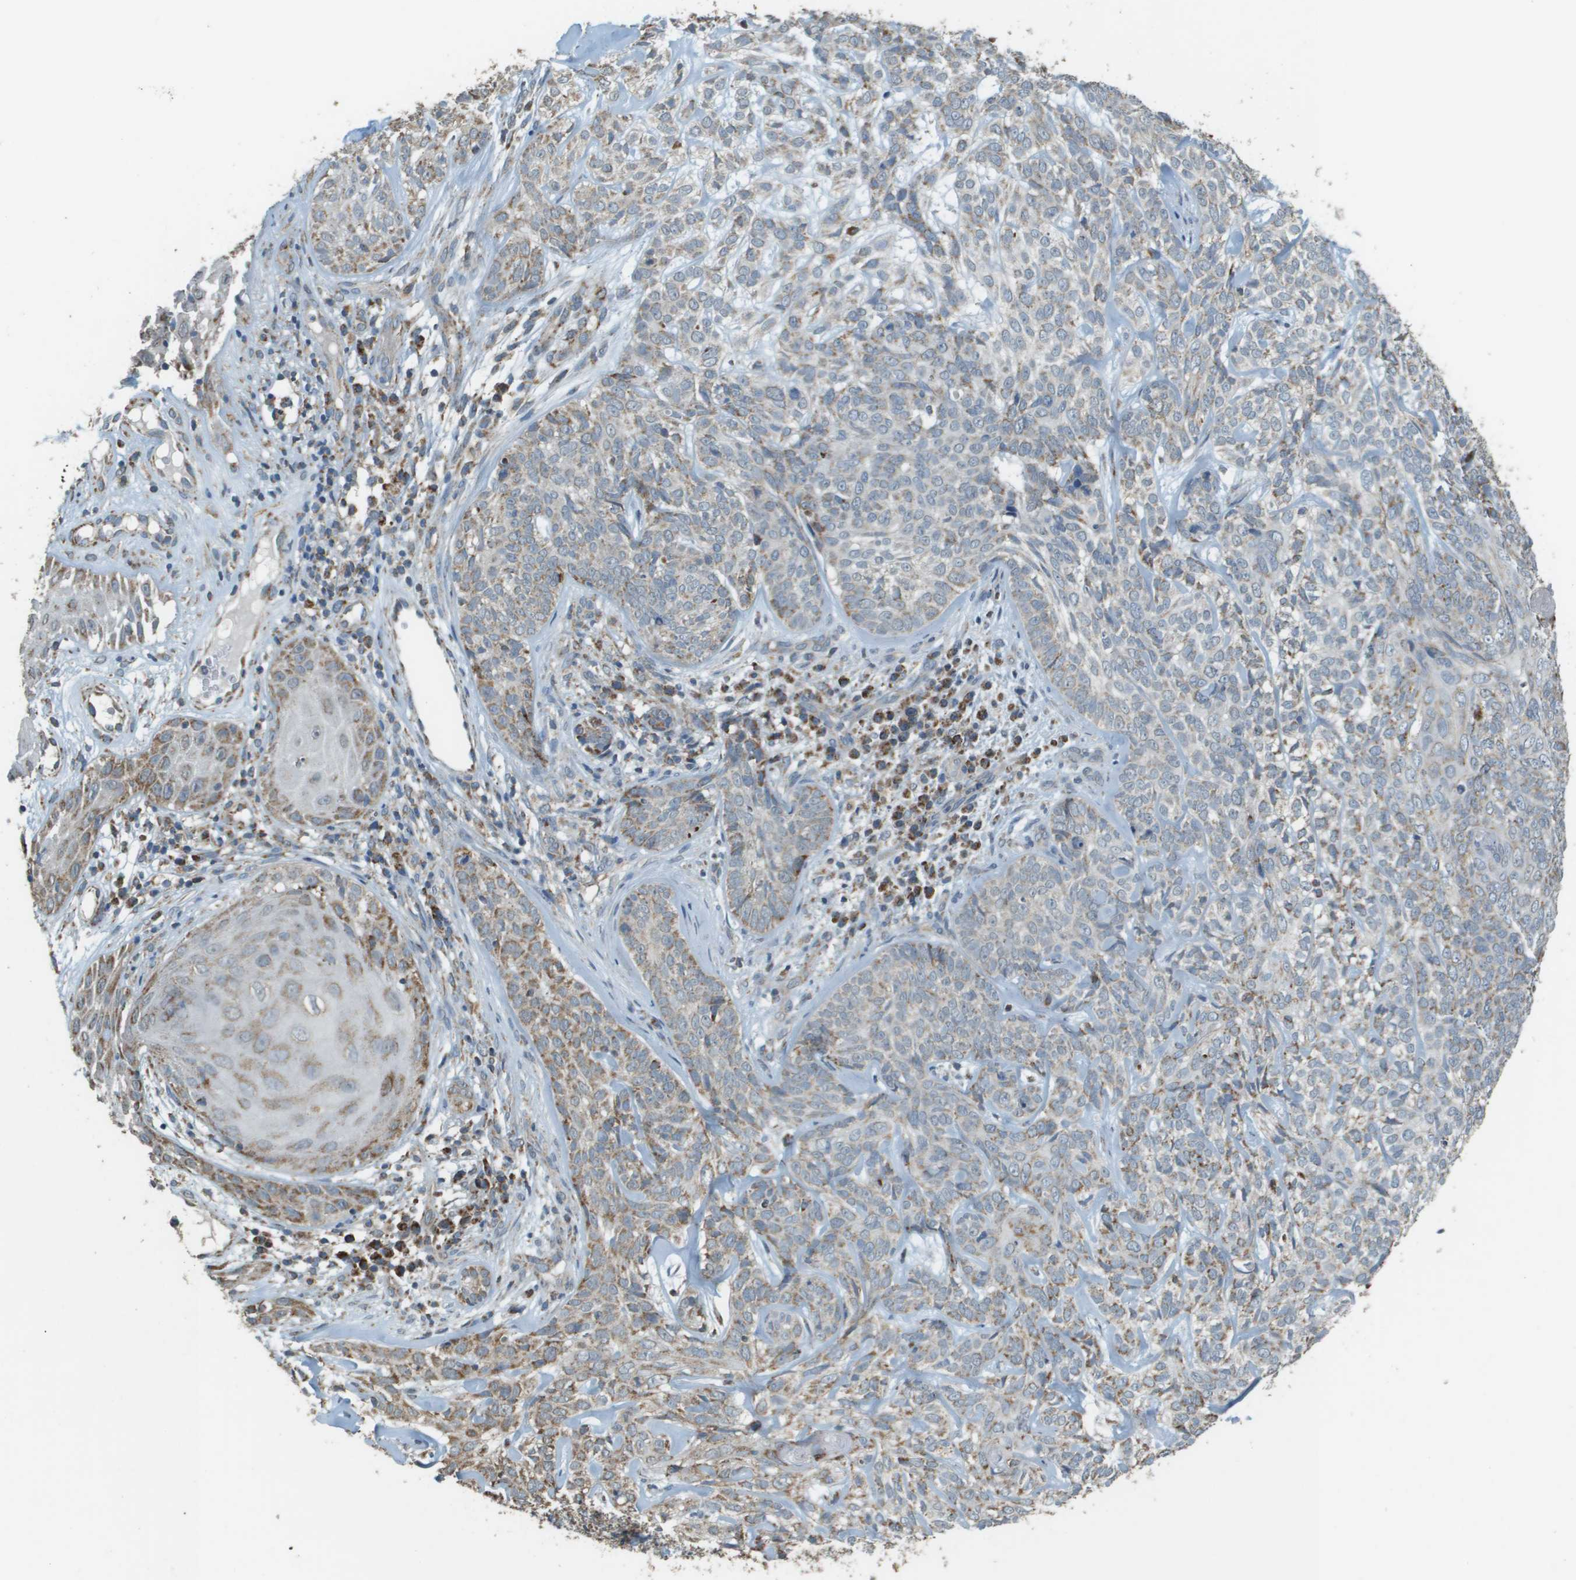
{"staining": {"intensity": "moderate", "quantity": "25%-75%", "location": "cytoplasmic/membranous"}, "tissue": "skin cancer", "cell_type": "Tumor cells", "image_type": "cancer", "snomed": [{"axis": "morphology", "description": "Basal cell carcinoma"}, {"axis": "topography", "description": "Skin"}], "caption": "Brown immunohistochemical staining in human skin cancer exhibits moderate cytoplasmic/membranous staining in approximately 25%-75% of tumor cells. The staining is performed using DAB brown chromogen to label protein expression. The nuclei are counter-stained blue using hematoxylin.", "gene": "FH", "patient": {"sex": "male", "age": 72}}